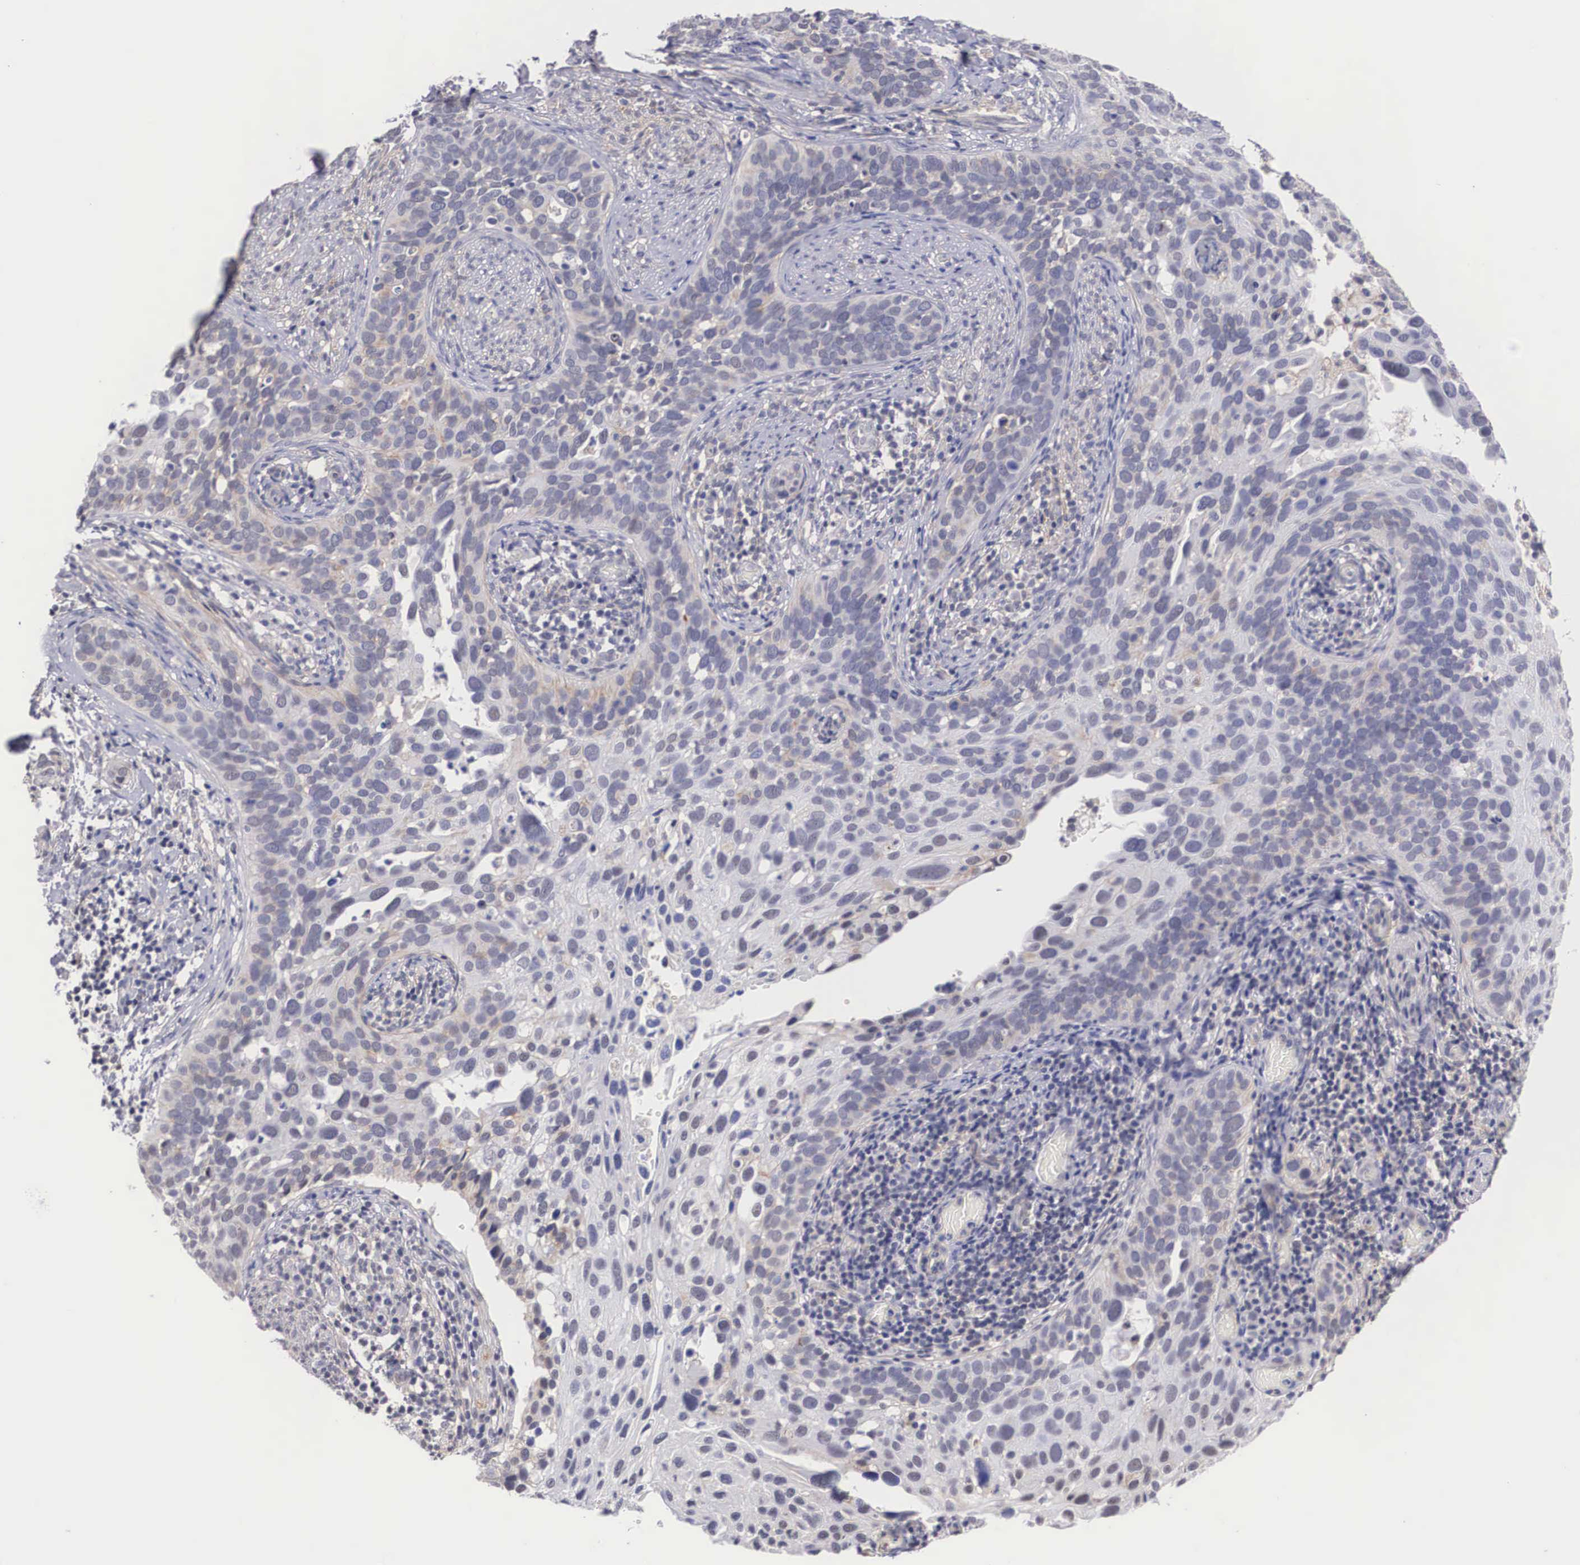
{"staining": {"intensity": "weak", "quantity": "<25%", "location": "cytoplasmic/membranous"}, "tissue": "cervical cancer", "cell_type": "Tumor cells", "image_type": "cancer", "snomed": [{"axis": "morphology", "description": "Squamous cell carcinoma, NOS"}, {"axis": "topography", "description": "Cervix"}], "caption": "High power microscopy photomicrograph of an immunohistochemistry image of cervical cancer (squamous cell carcinoma), revealing no significant expression in tumor cells. (Immunohistochemistry, brightfield microscopy, high magnification).", "gene": "NR4A2", "patient": {"sex": "female", "age": 31}}